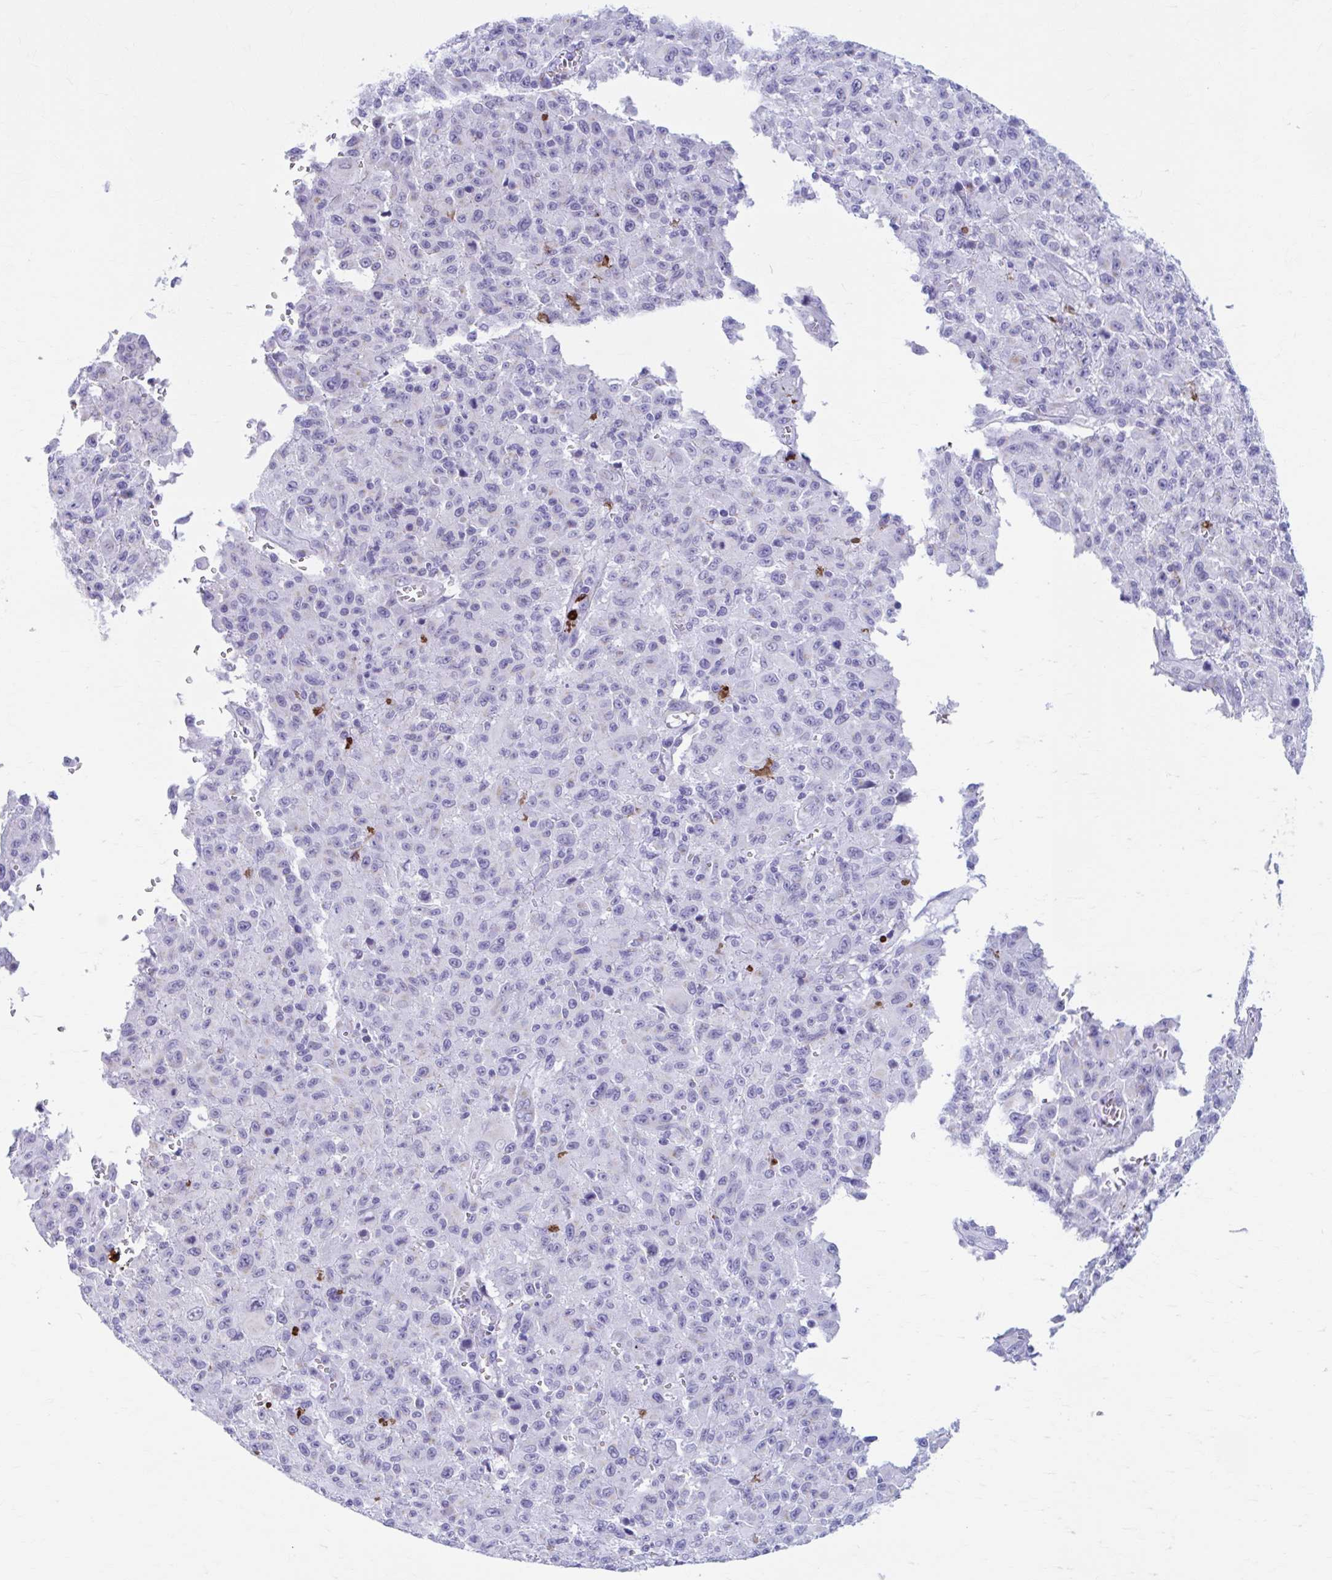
{"staining": {"intensity": "negative", "quantity": "none", "location": "none"}, "tissue": "melanoma", "cell_type": "Tumor cells", "image_type": "cancer", "snomed": [{"axis": "morphology", "description": "Malignant melanoma, NOS"}, {"axis": "topography", "description": "Skin"}], "caption": "This is an immunohistochemistry histopathology image of malignant melanoma. There is no expression in tumor cells.", "gene": "KCNE2", "patient": {"sex": "male", "age": 46}}